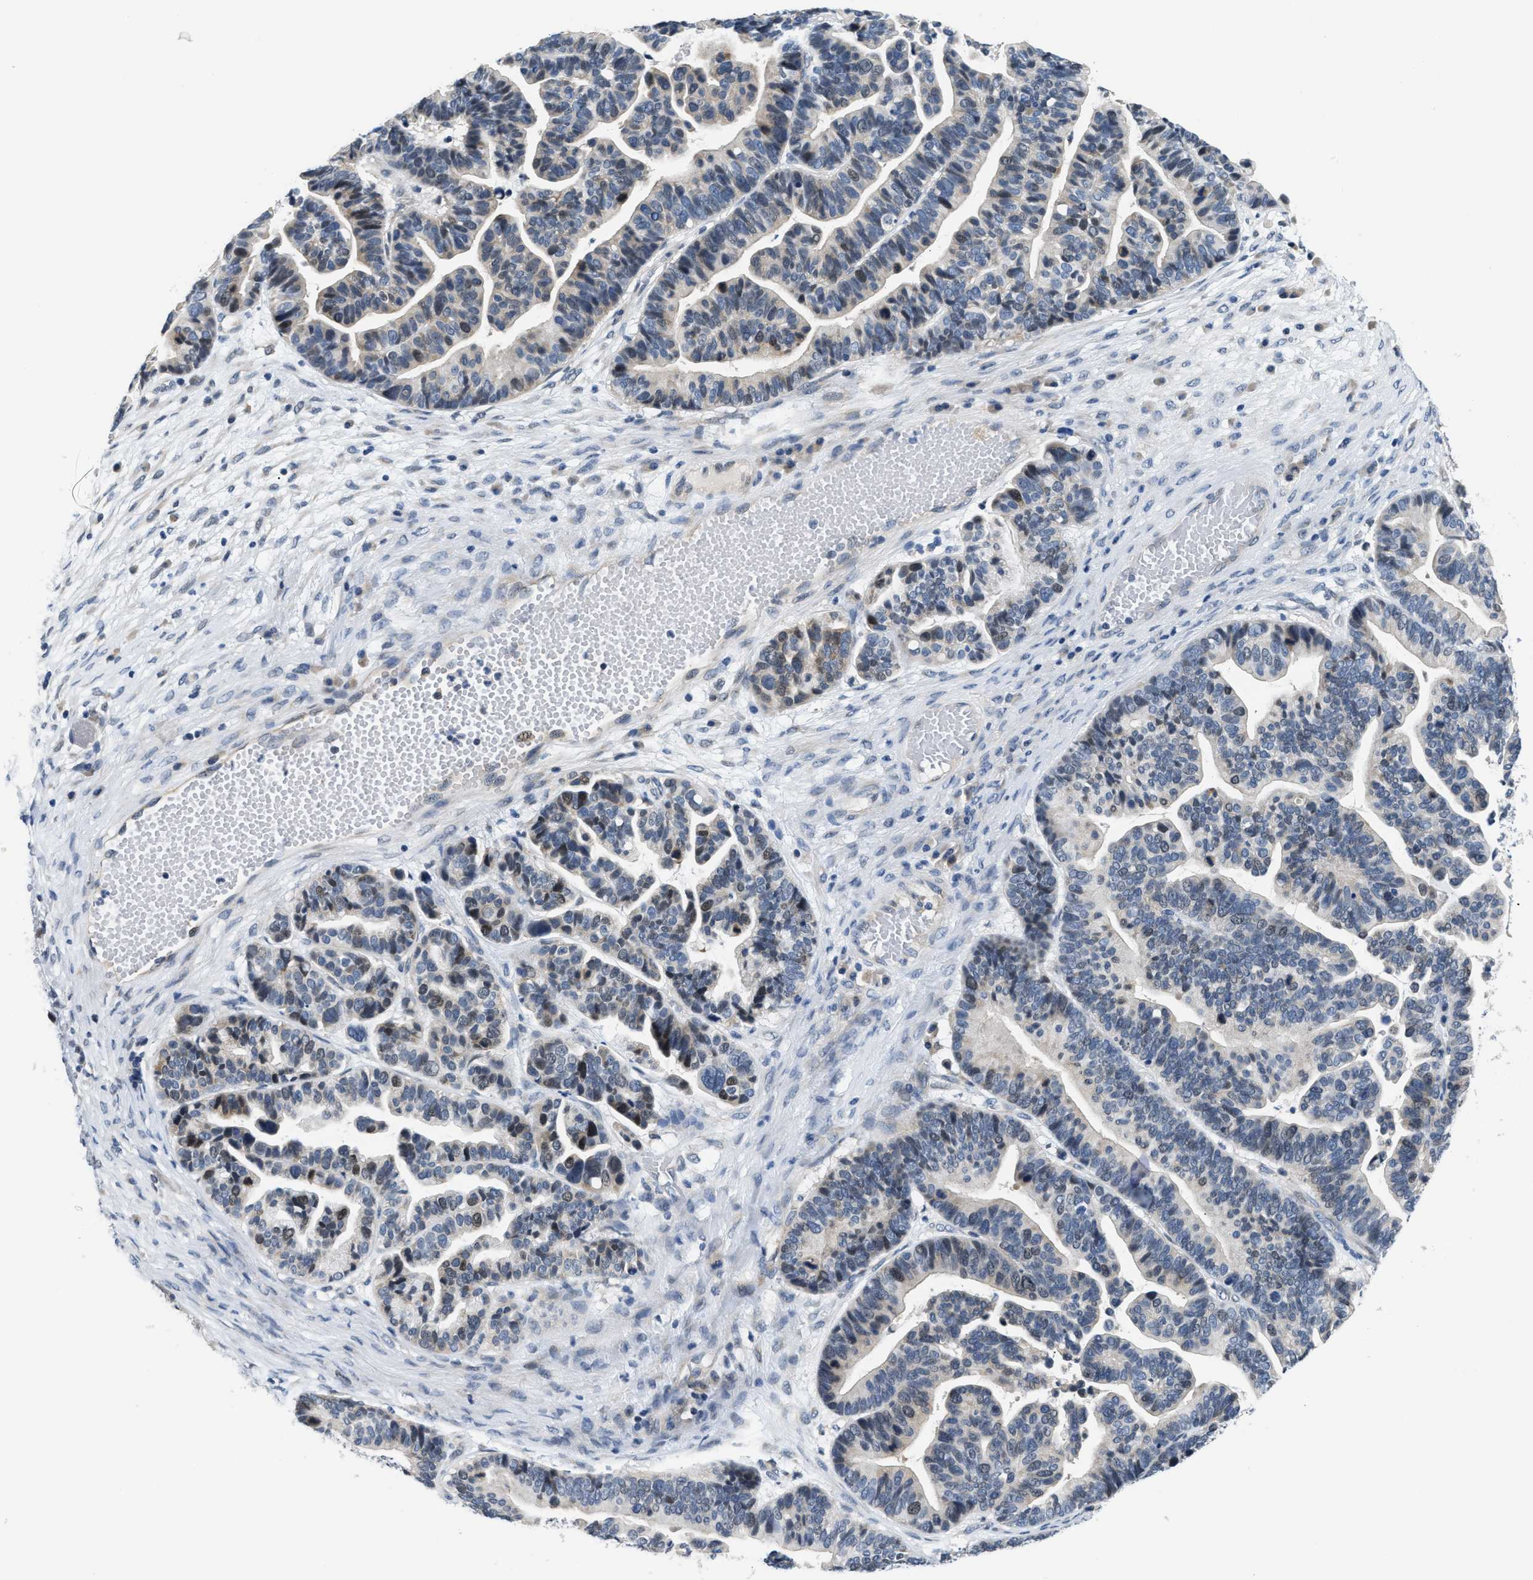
{"staining": {"intensity": "weak", "quantity": "<25%", "location": "cytoplasmic/membranous,nuclear"}, "tissue": "ovarian cancer", "cell_type": "Tumor cells", "image_type": "cancer", "snomed": [{"axis": "morphology", "description": "Cystadenocarcinoma, serous, NOS"}, {"axis": "topography", "description": "Ovary"}], "caption": "Photomicrograph shows no protein expression in tumor cells of ovarian cancer tissue.", "gene": "CLGN", "patient": {"sex": "female", "age": 56}}